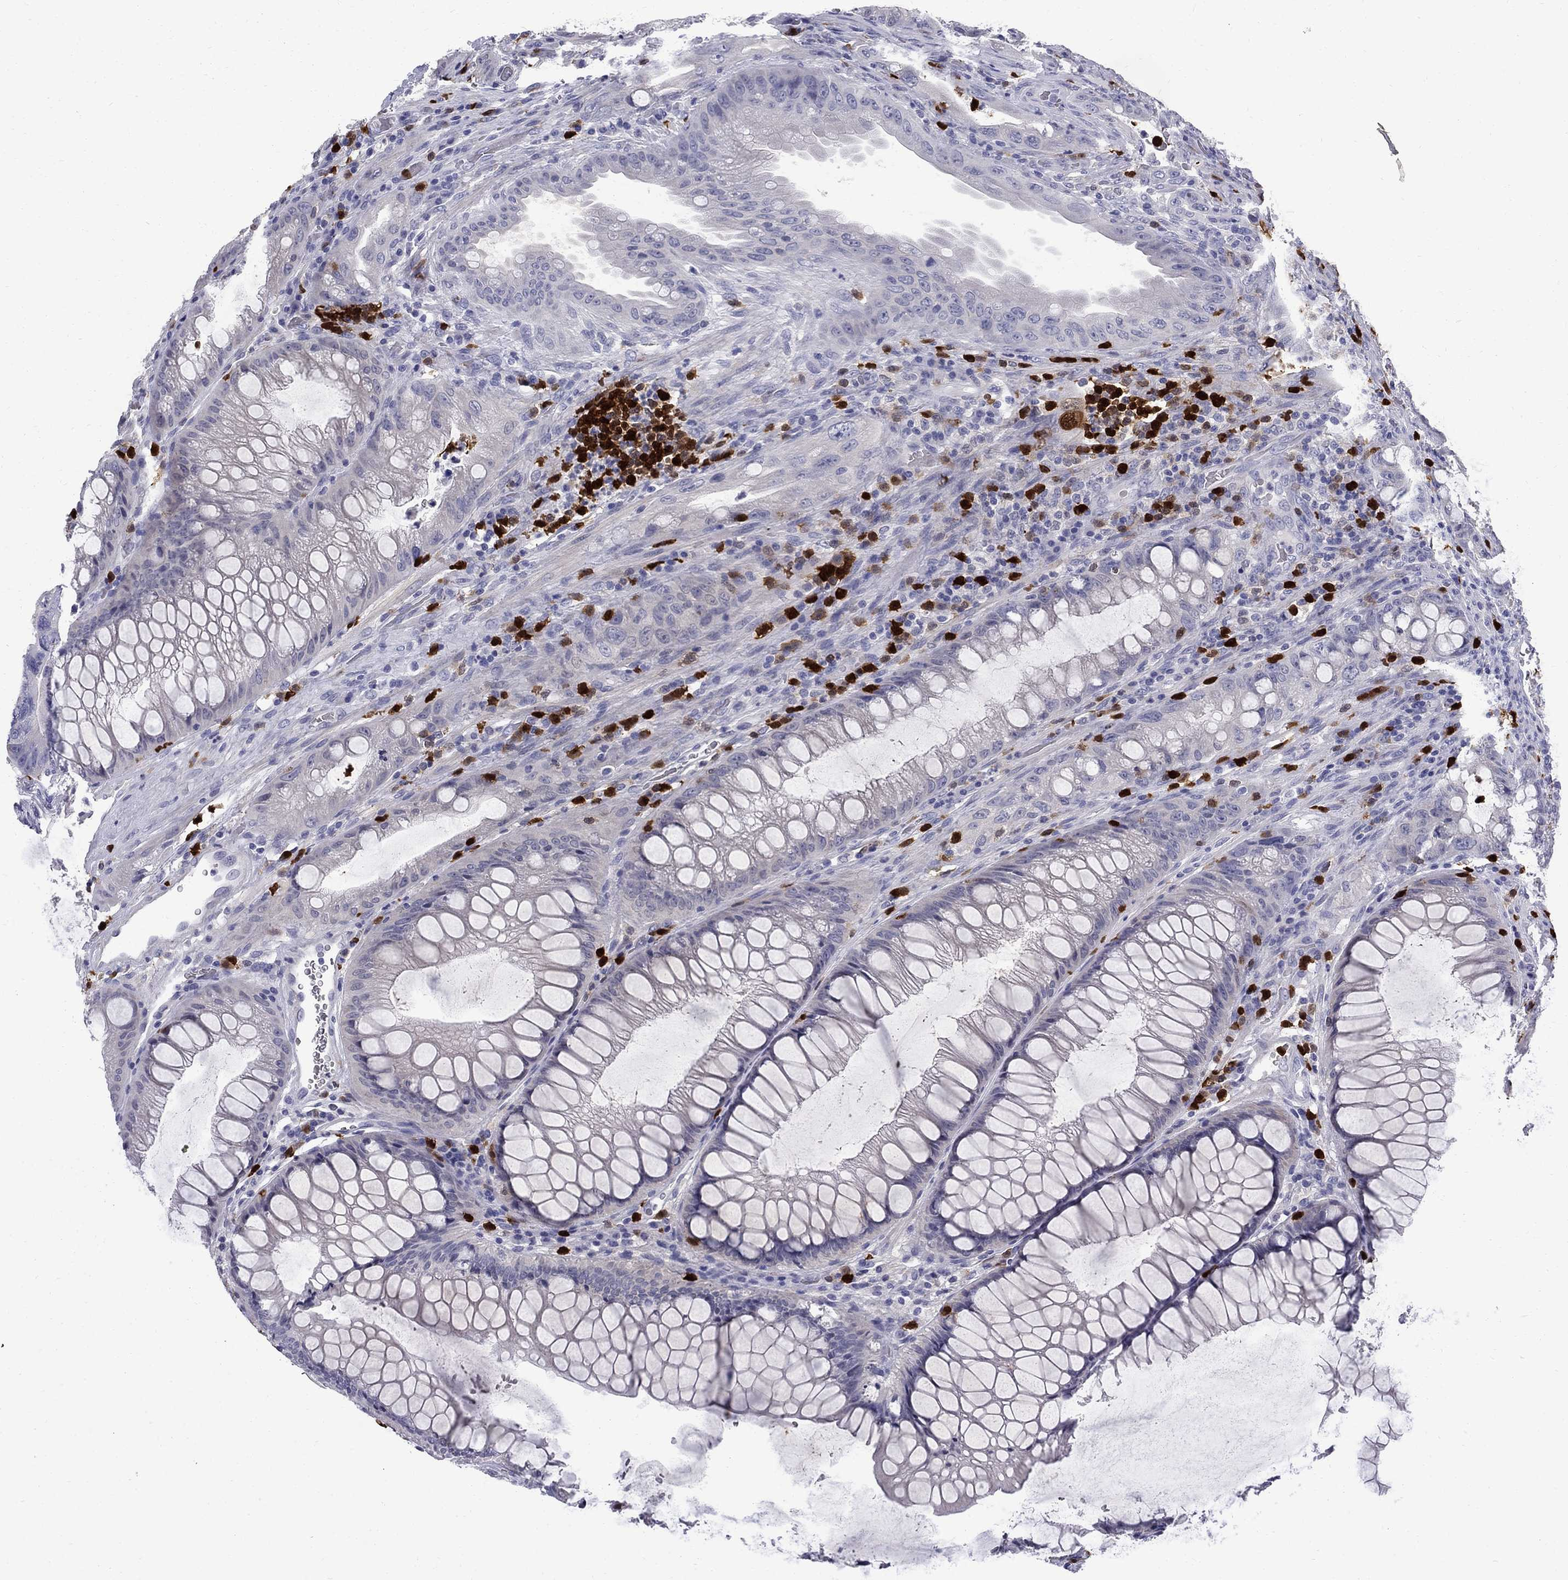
{"staining": {"intensity": "negative", "quantity": "none", "location": "none"}, "tissue": "colorectal cancer", "cell_type": "Tumor cells", "image_type": "cancer", "snomed": [{"axis": "morphology", "description": "Adenocarcinoma, NOS"}, {"axis": "topography", "description": "Rectum"}], "caption": "An image of colorectal adenocarcinoma stained for a protein shows no brown staining in tumor cells. (Stains: DAB IHC with hematoxylin counter stain, Microscopy: brightfield microscopy at high magnification).", "gene": "SERPINB2", "patient": {"sex": "male", "age": 63}}